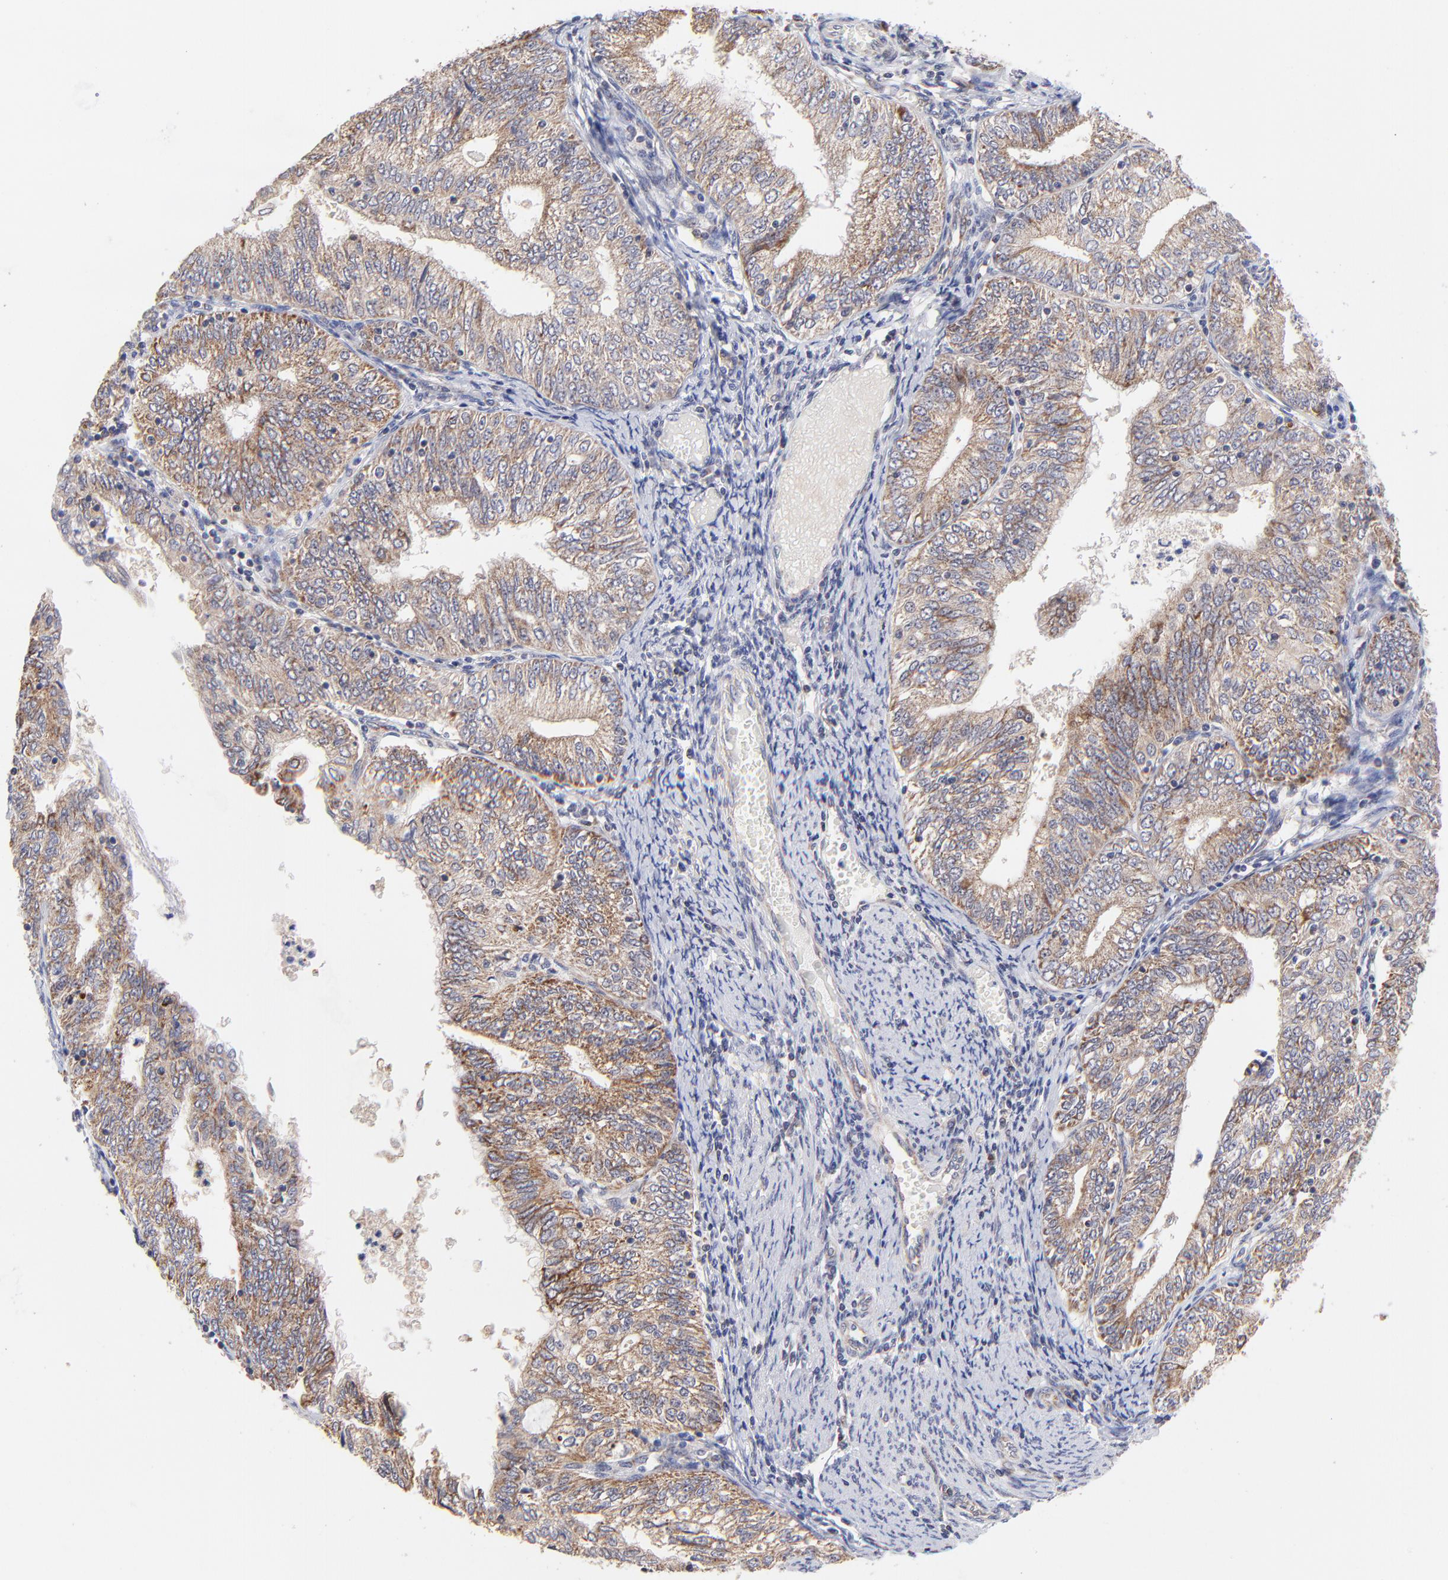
{"staining": {"intensity": "moderate", "quantity": ">75%", "location": "cytoplasmic/membranous"}, "tissue": "endometrial cancer", "cell_type": "Tumor cells", "image_type": "cancer", "snomed": [{"axis": "morphology", "description": "Adenocarcinoma, NOS"}, {"axis": "topography", "description": "Endometrium"}], "caption": "Immunohistochemical staining of human endometrial adenocarcinoma demonstrates medium levels of moderate cytoplasmic/membranous expression in approximately >75% of tumor cells.", "gene": "FBXL12", "patient": {"sex": "female", "age": 69}}